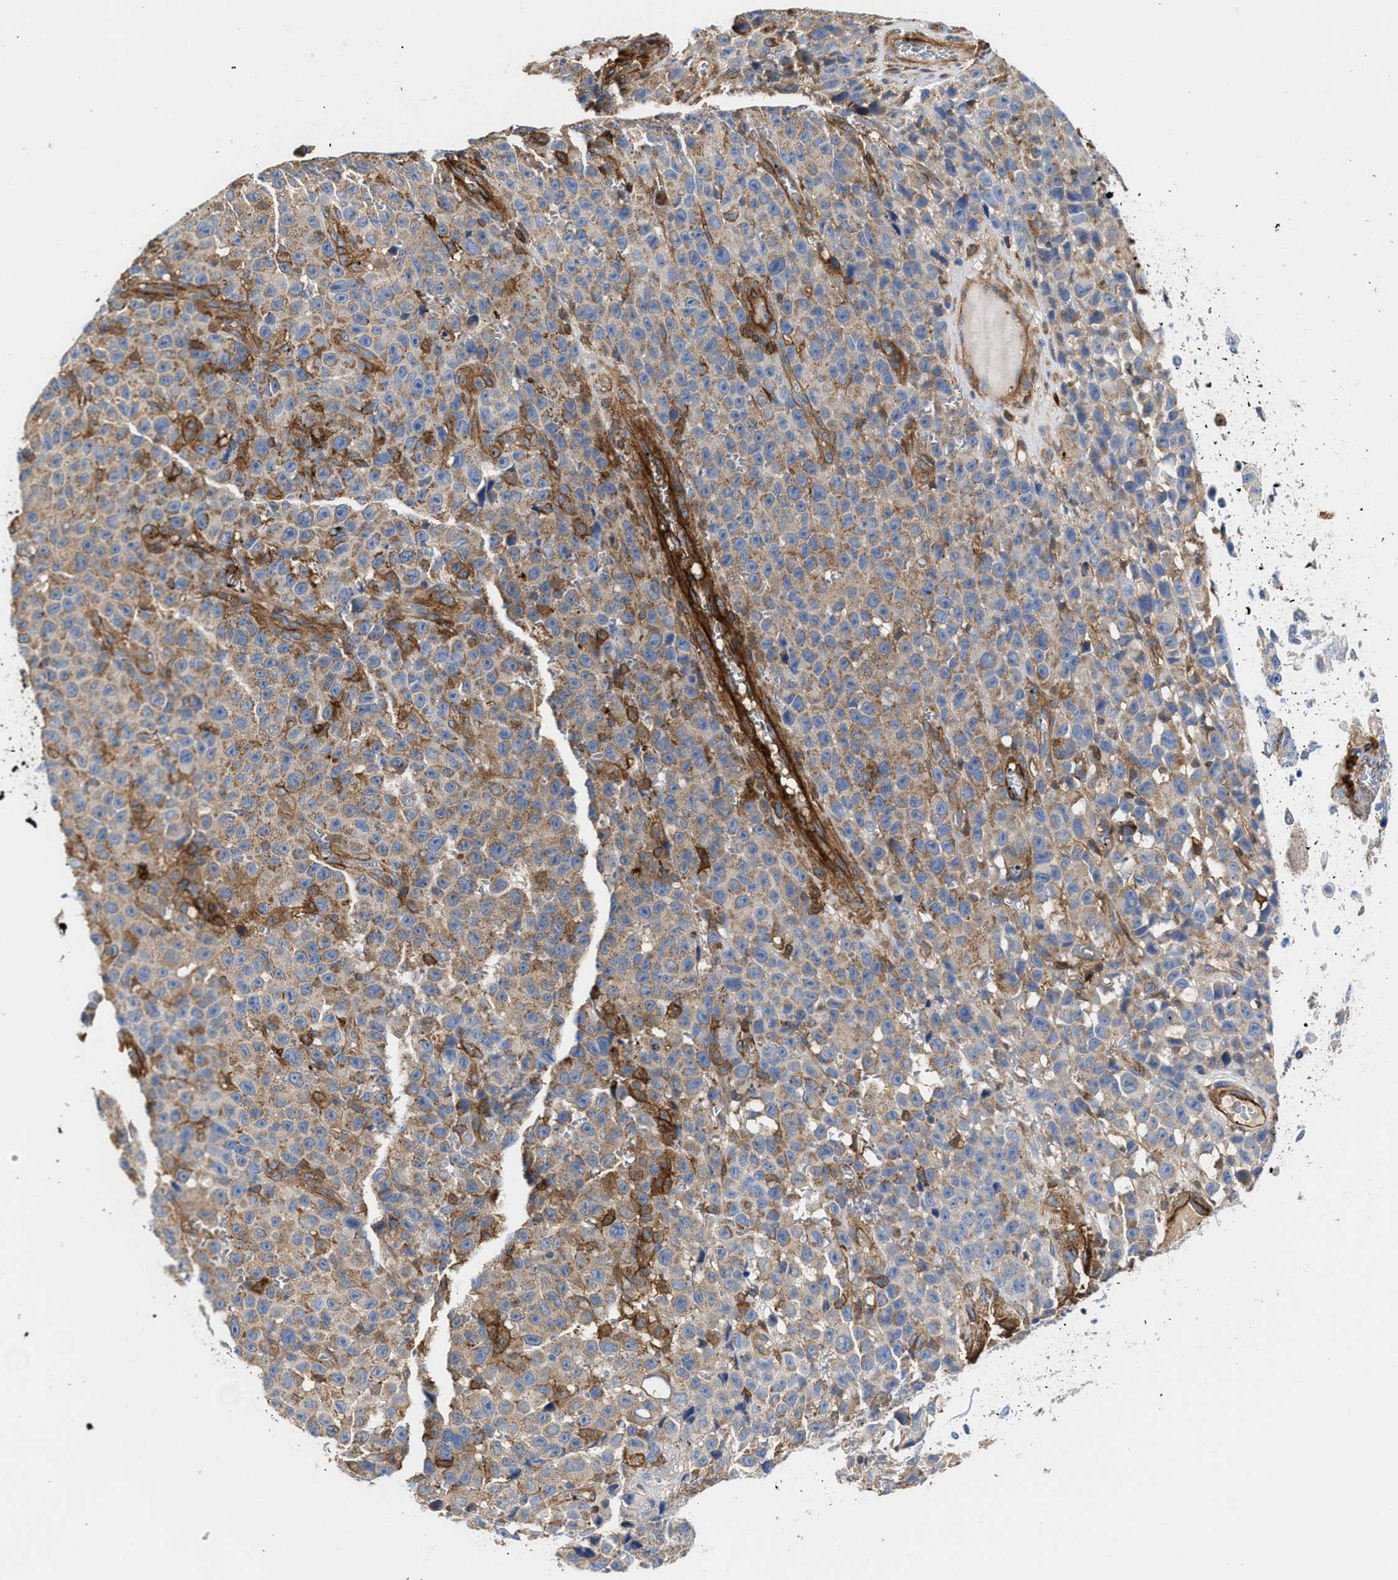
{"staining": {"intensity": "weak", "quantity": "<25%", "location": "cytoplasmic/membranous"}, "tissue": "skin cancer", "cell_type": "Tumor cells", "image_type": "cancer", "snomed": [{"axis": "morphology", "description": "Squamous cell carcinoma, NOS"}, {"axis": "topography", "description": "Skin"}], "caption": "Image shows no protein staining in tumor cells of skin cancer tissue.", "gene": "HS3ST5", "patient": {"sex": "female", "age": 44}}